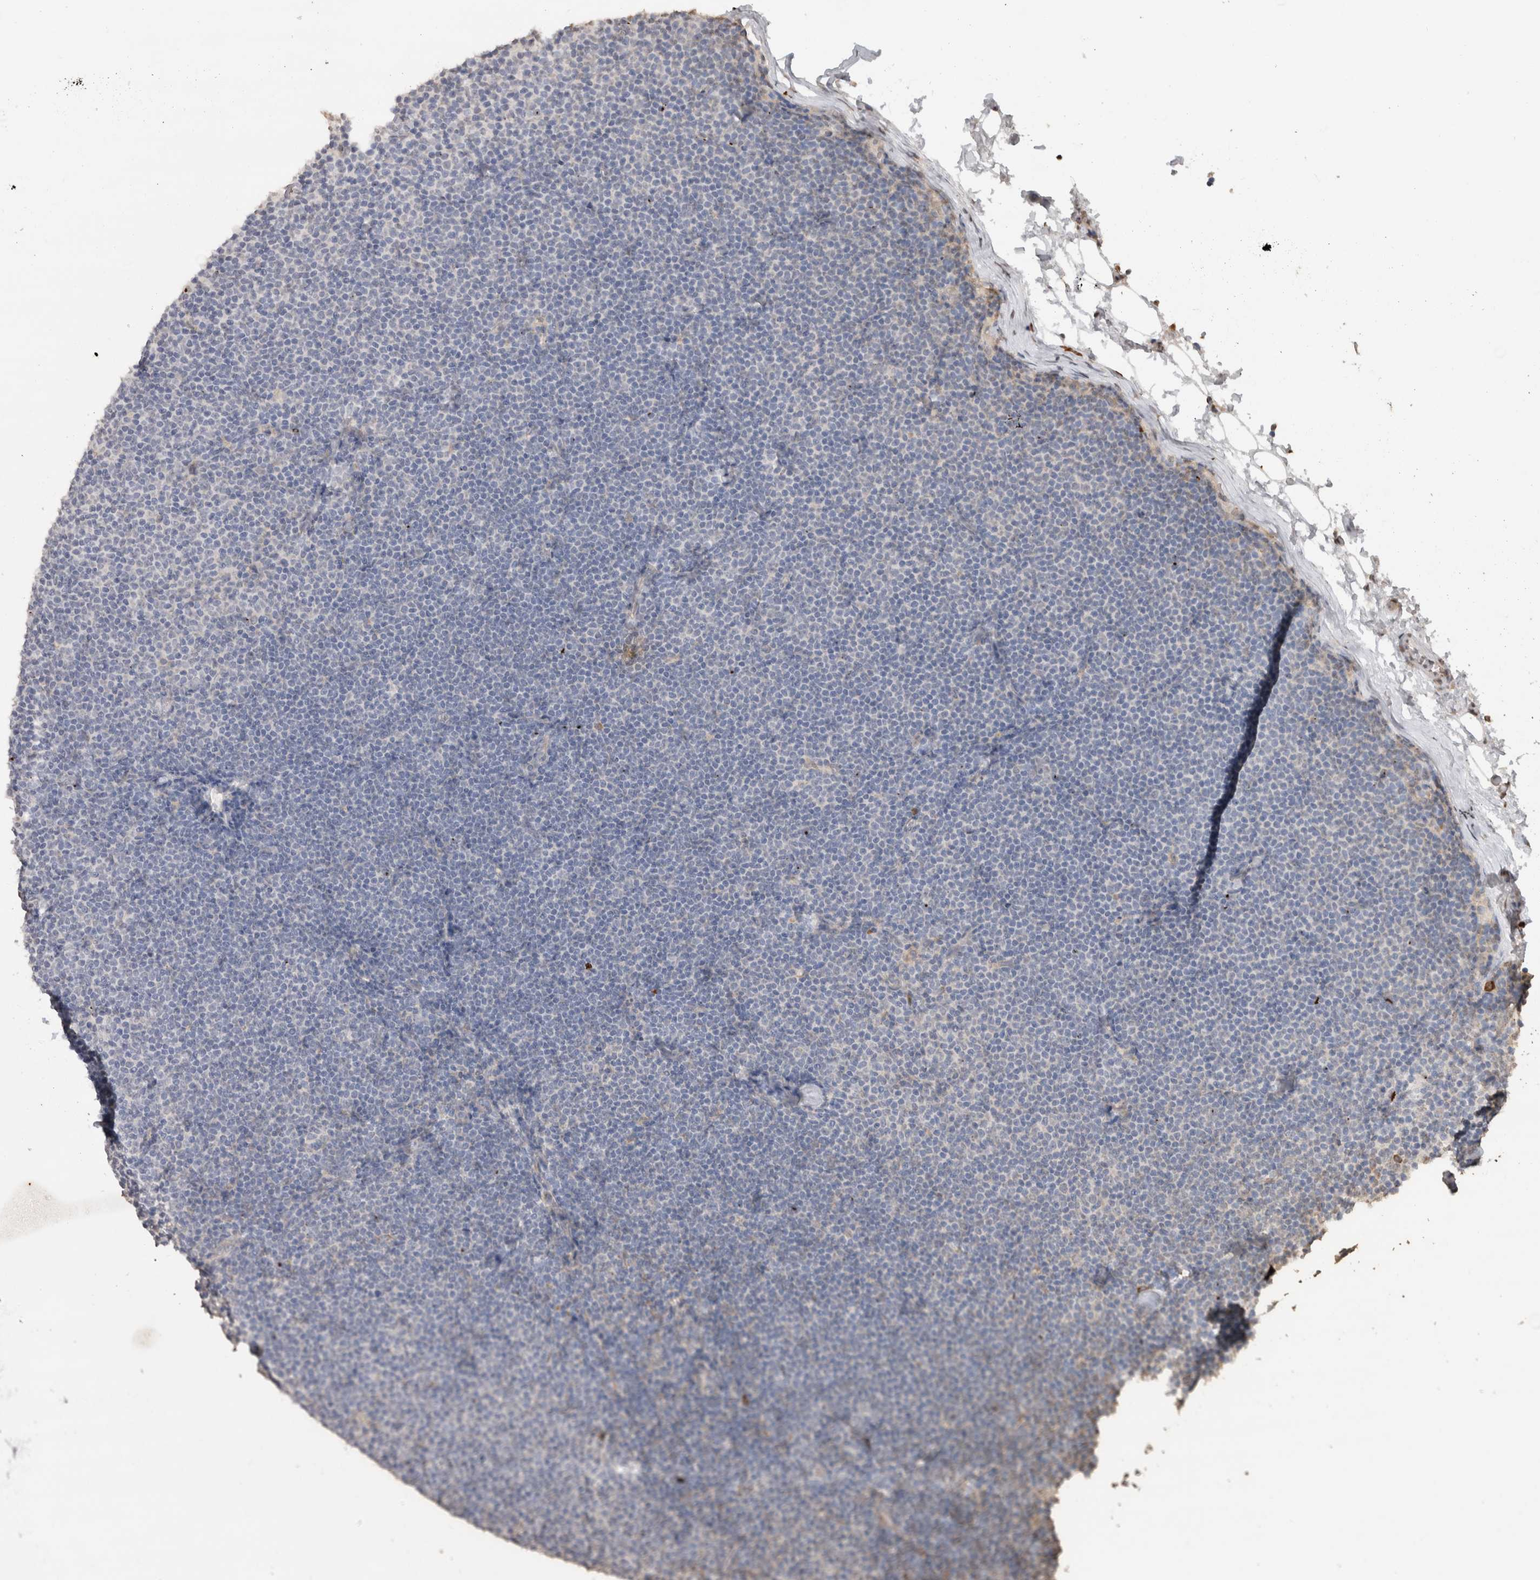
{"staining": {"intensity": "negative", "quantity": "none", "location": "none"}, "tissue": "lymphoma", "cell_type": "Tumor cells", "image_type": "cancer", "snomed": [{"axis": "morphology", "description": "Malignant lymphoma, non-Hodgkin's type, Low grade"}, {"axis": "topography", "description": "Lymph node"}], "caption": "Image shows no protein positivity in tumor cells of lymphoma tissue.", "gene": "CRELD2", "patient": {"sex": "female", "age": 53}}